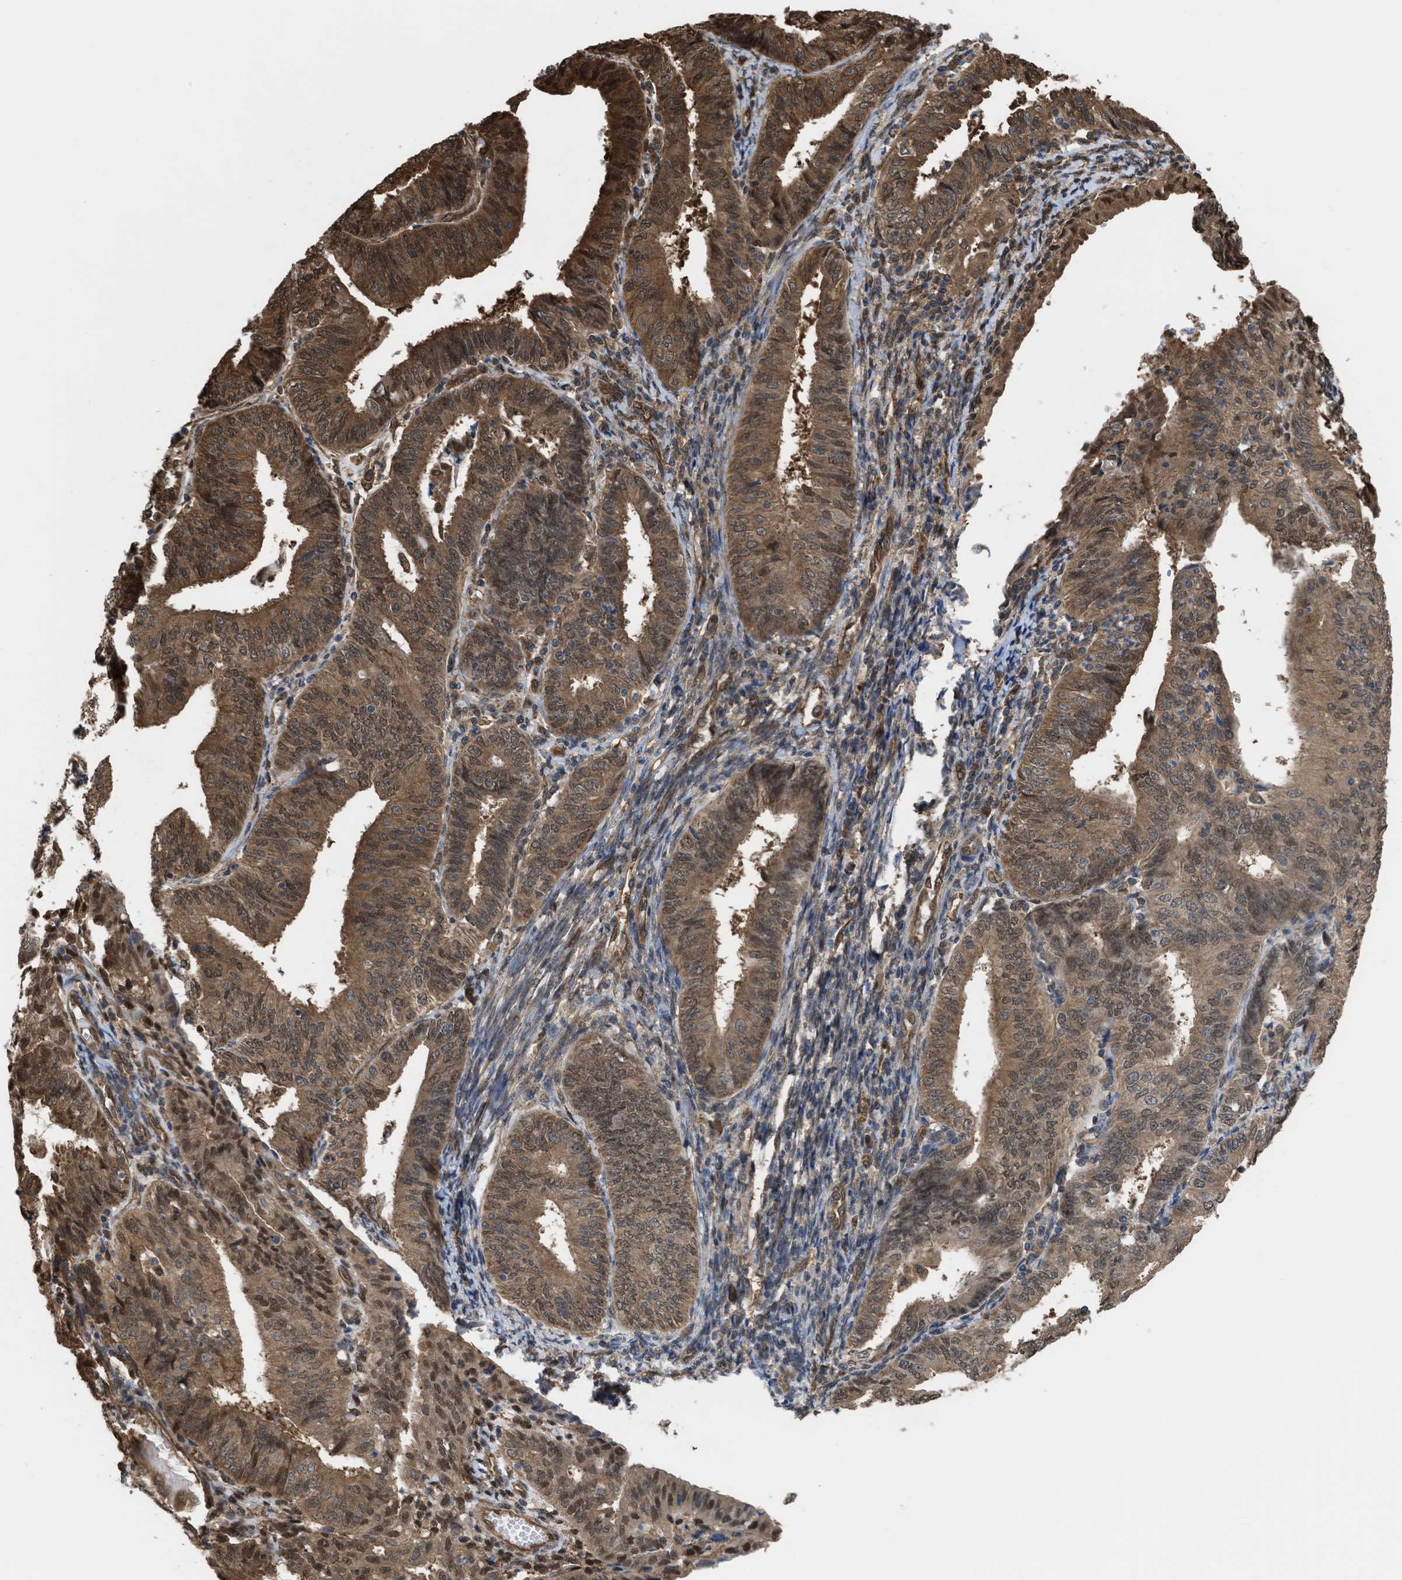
{"staining": {"intensity": "moderate", "quantity": ">75%", "location": "cytoplasmic/membranous,nuclear"}, "tissue": "endometrial cancer", "cell_type": "Tumor cells", "image_type": "cancer", "snomed": [{"axis": "morphology", "description": "Adenocarcinoma, NOS"}, {"axis": "topography", "description": "Endometrium"}], "caption": "Immunohistochemical staining of human adenocarcinoma (endometrial) demonstrates medium levels of moderate cytoplasmic/membranous and nuclear protein positivity in approximately >75% of tumor cells. (DAB (3,3'-diaminobenzidine) IHC, brown staining for protein, blue staining for nuclei).", "gene": "YWHAG", "patient": {"sex": "female", "age": 58}}